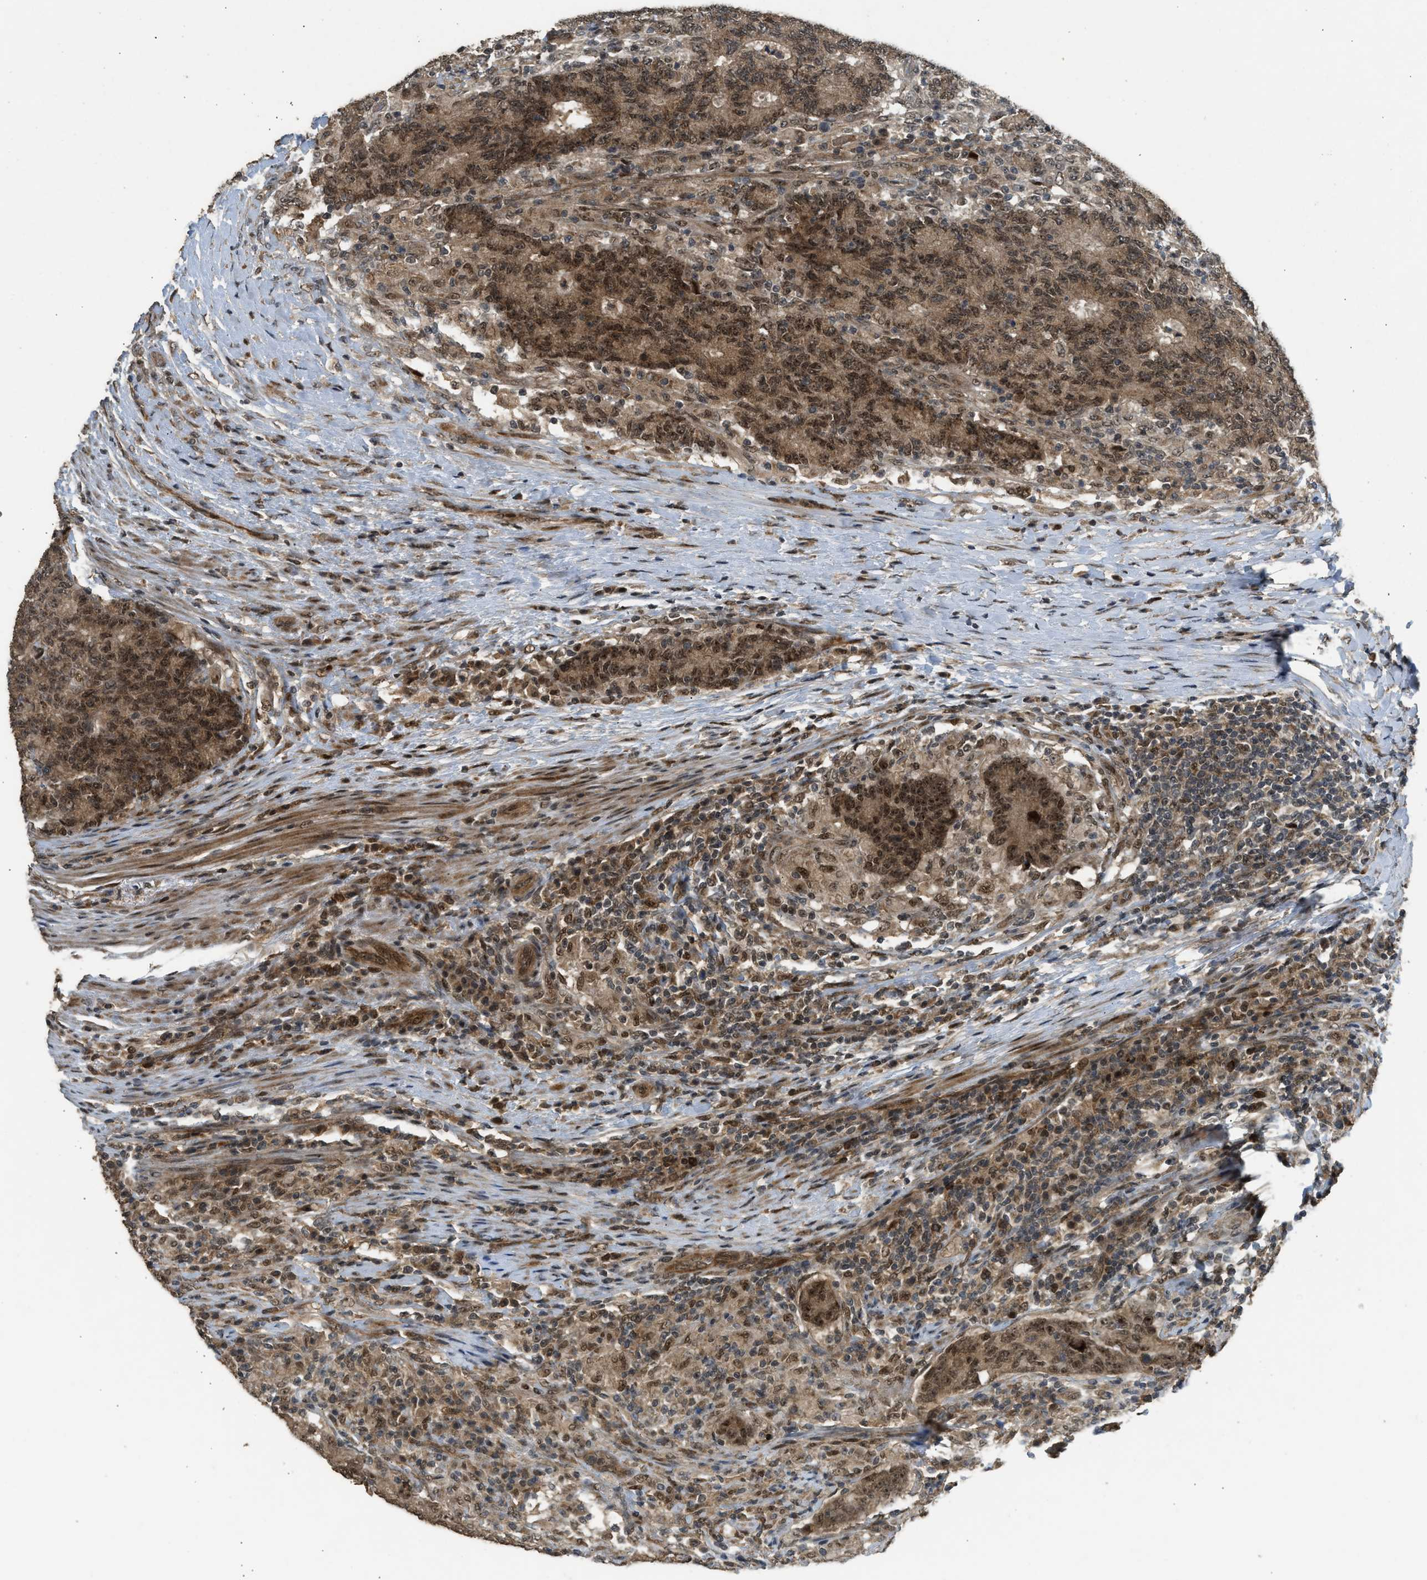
{"staining": {"intensity": "strong", "quantity": ">75%", "location": "cytoplasmic/membranous,nuclear"}, "tissue": "colorectal cancer", "cell_type": "Tumor cells", "image_type": "cancer", "snomed": [{"axis": "morphology", "description": "Normal tissue, NOS"}, {"axis": "morphology", "description": "Adenocarcinoma, NOS"}, {"axis": "topography", "description": "Colon"}], "caption": "Immunohistochemical staining of human colorectal cancer displays high levels of strong cytoplasmic/membranous and nuclear protein expression in approximately >75% of tumor cells. (IHC, brightfield microscopy, high magnification).", "gene": "GET1", "patient": {"sex": "female", "age": 75}}